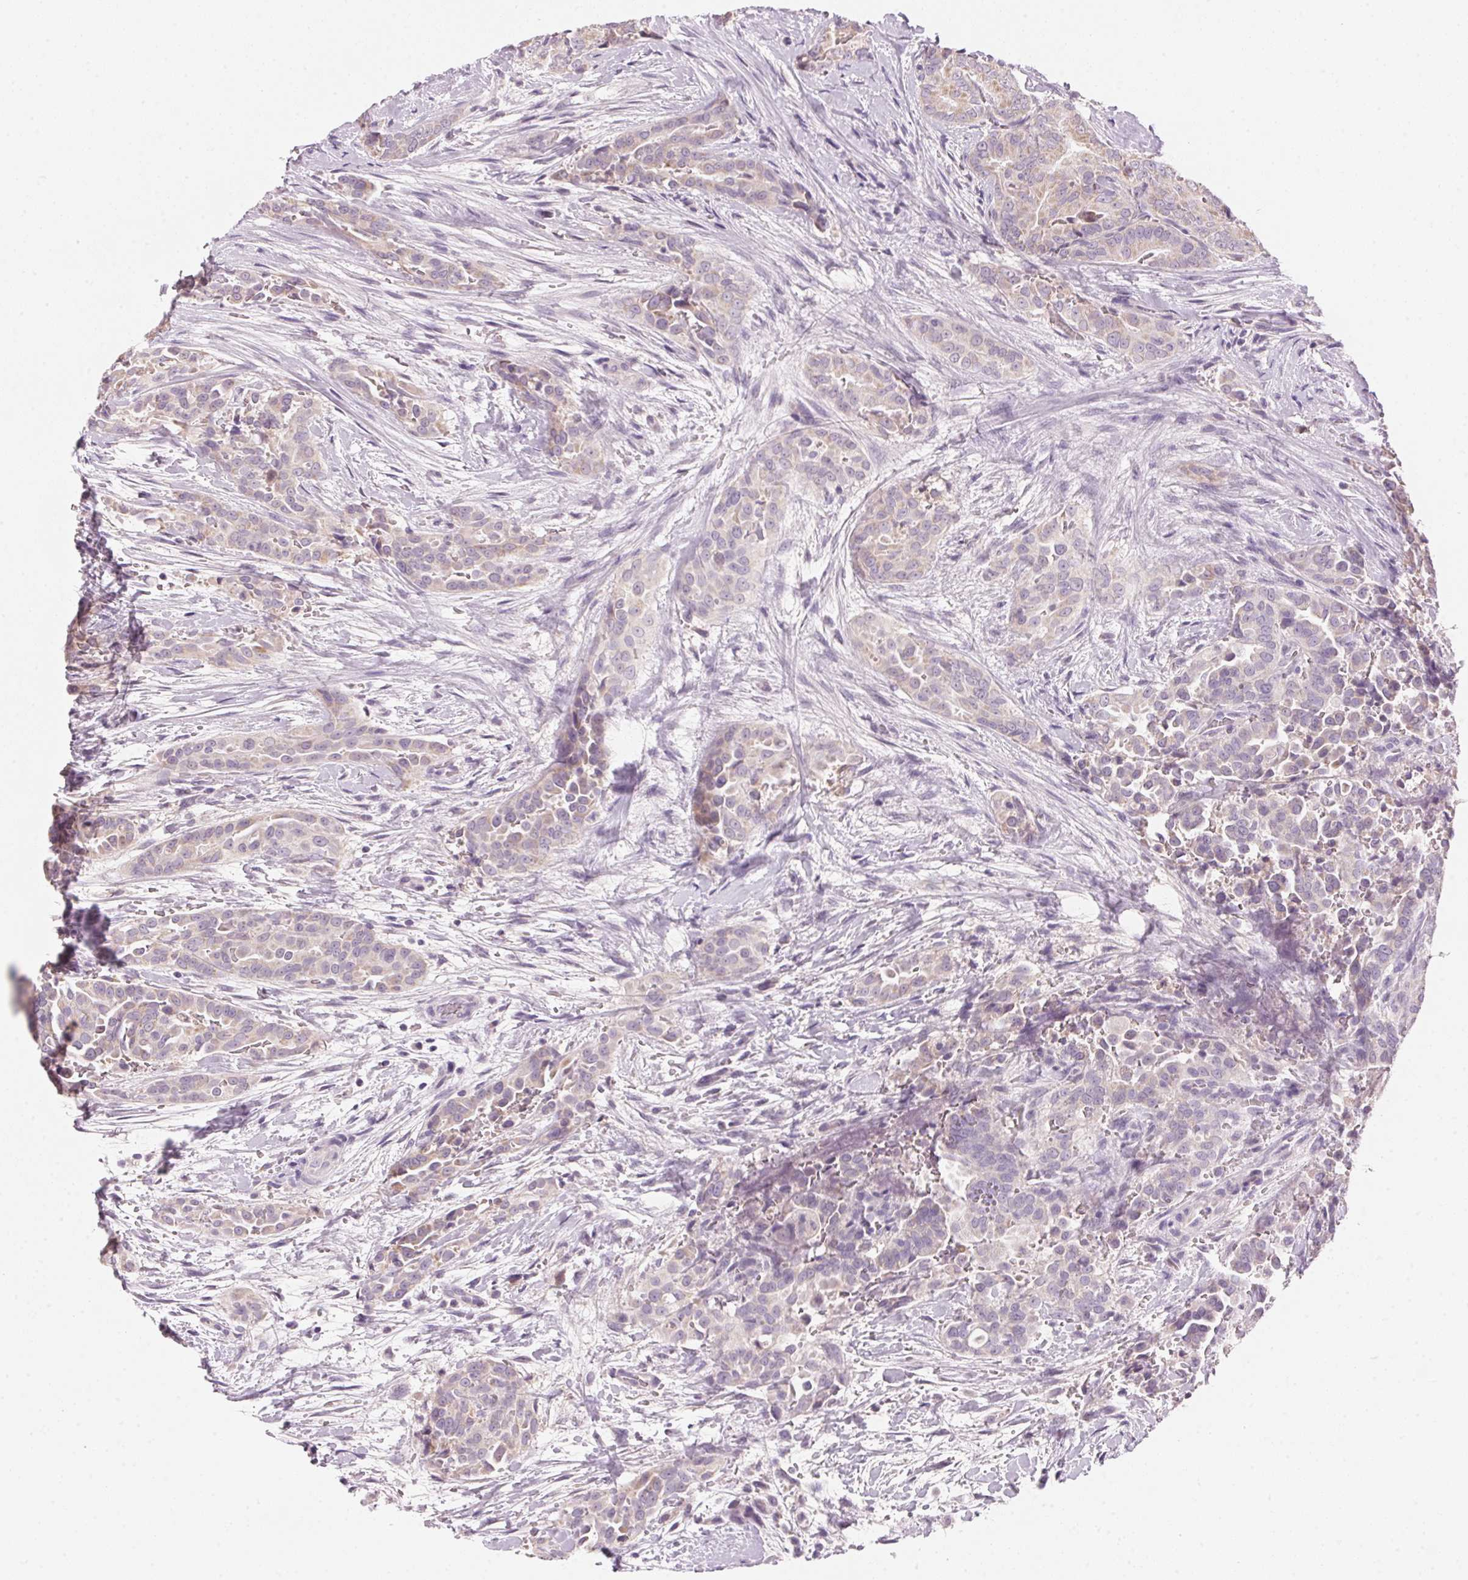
{"staining": {"intensity": "weak", "quantity": "<25%", "location": "cytoplasmic/membranous"}, "tissue": "thyroid cancer", "cell_type": "Tumor cells", "image_type": "cancer", "snomed": [{"axis": "morphology", "description": "Papillary adenocarcinoma, NOS"}, {"axis": "topography", "description": "Thyroid gland"}], "caption": "There is no significant positivity in tumor cells of thyroid papillary adenocarcinoma.", "gene": "CYP11B1", "patient": {"sex": "male", "age": 61}}